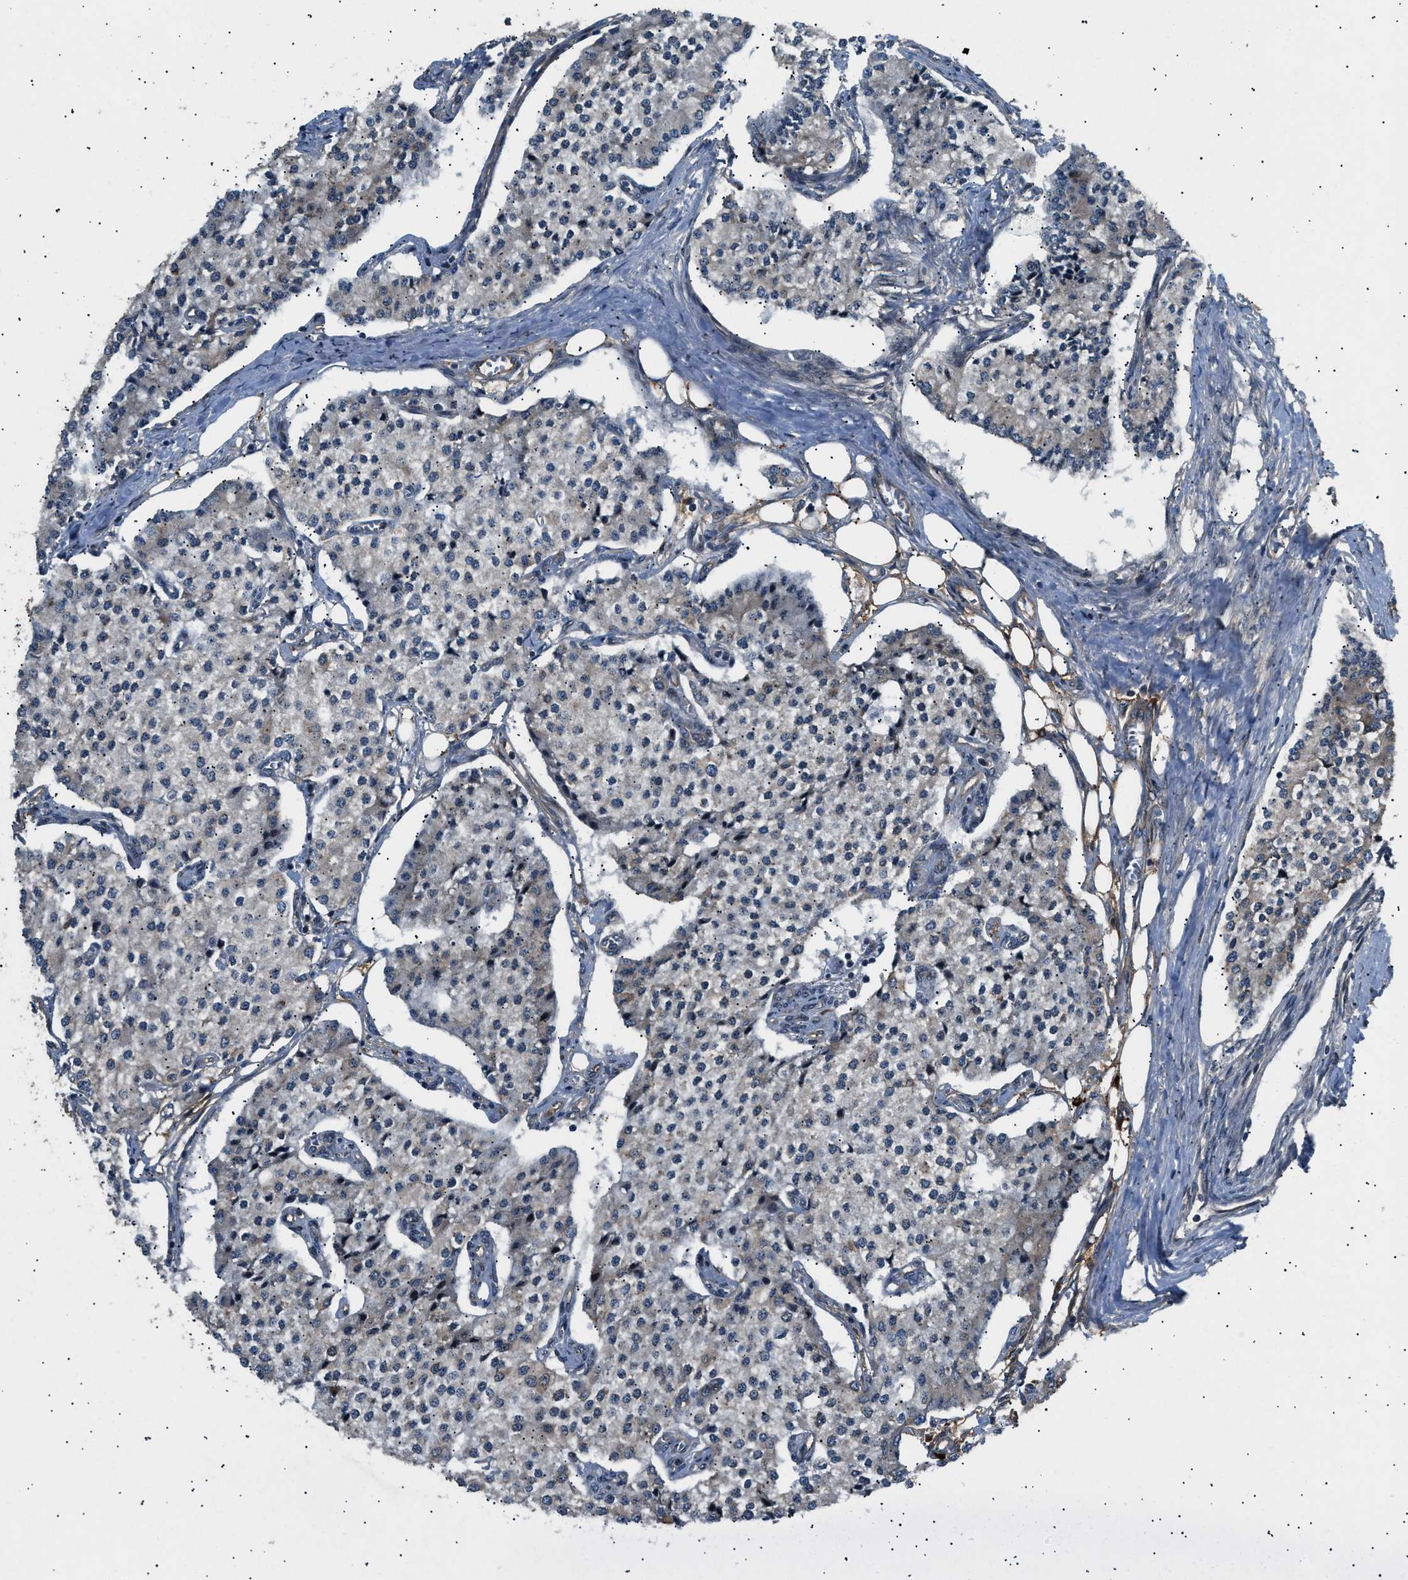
{"staining": {"intensity": "weak", "quantity": "25%-75%", "location": "cytoplasmic/membranous"}, "tissue": "carcinoid", "cell_type": "Tumor cells", "image_type": "cancer", "snomed": [{"axis": "morphology", "description": "Carcinoid, malignant, NOS"}, {"axis": "topography", "description": "Colon"}], "caption": "The photomicrograph exhibits staining of carcinoid, revealing weak cytoplasmic/membranous protein positivity (brown color) within tumor cells.", "gene": "LYSMD3", "patient": {"sex": "female", "age": 52}}